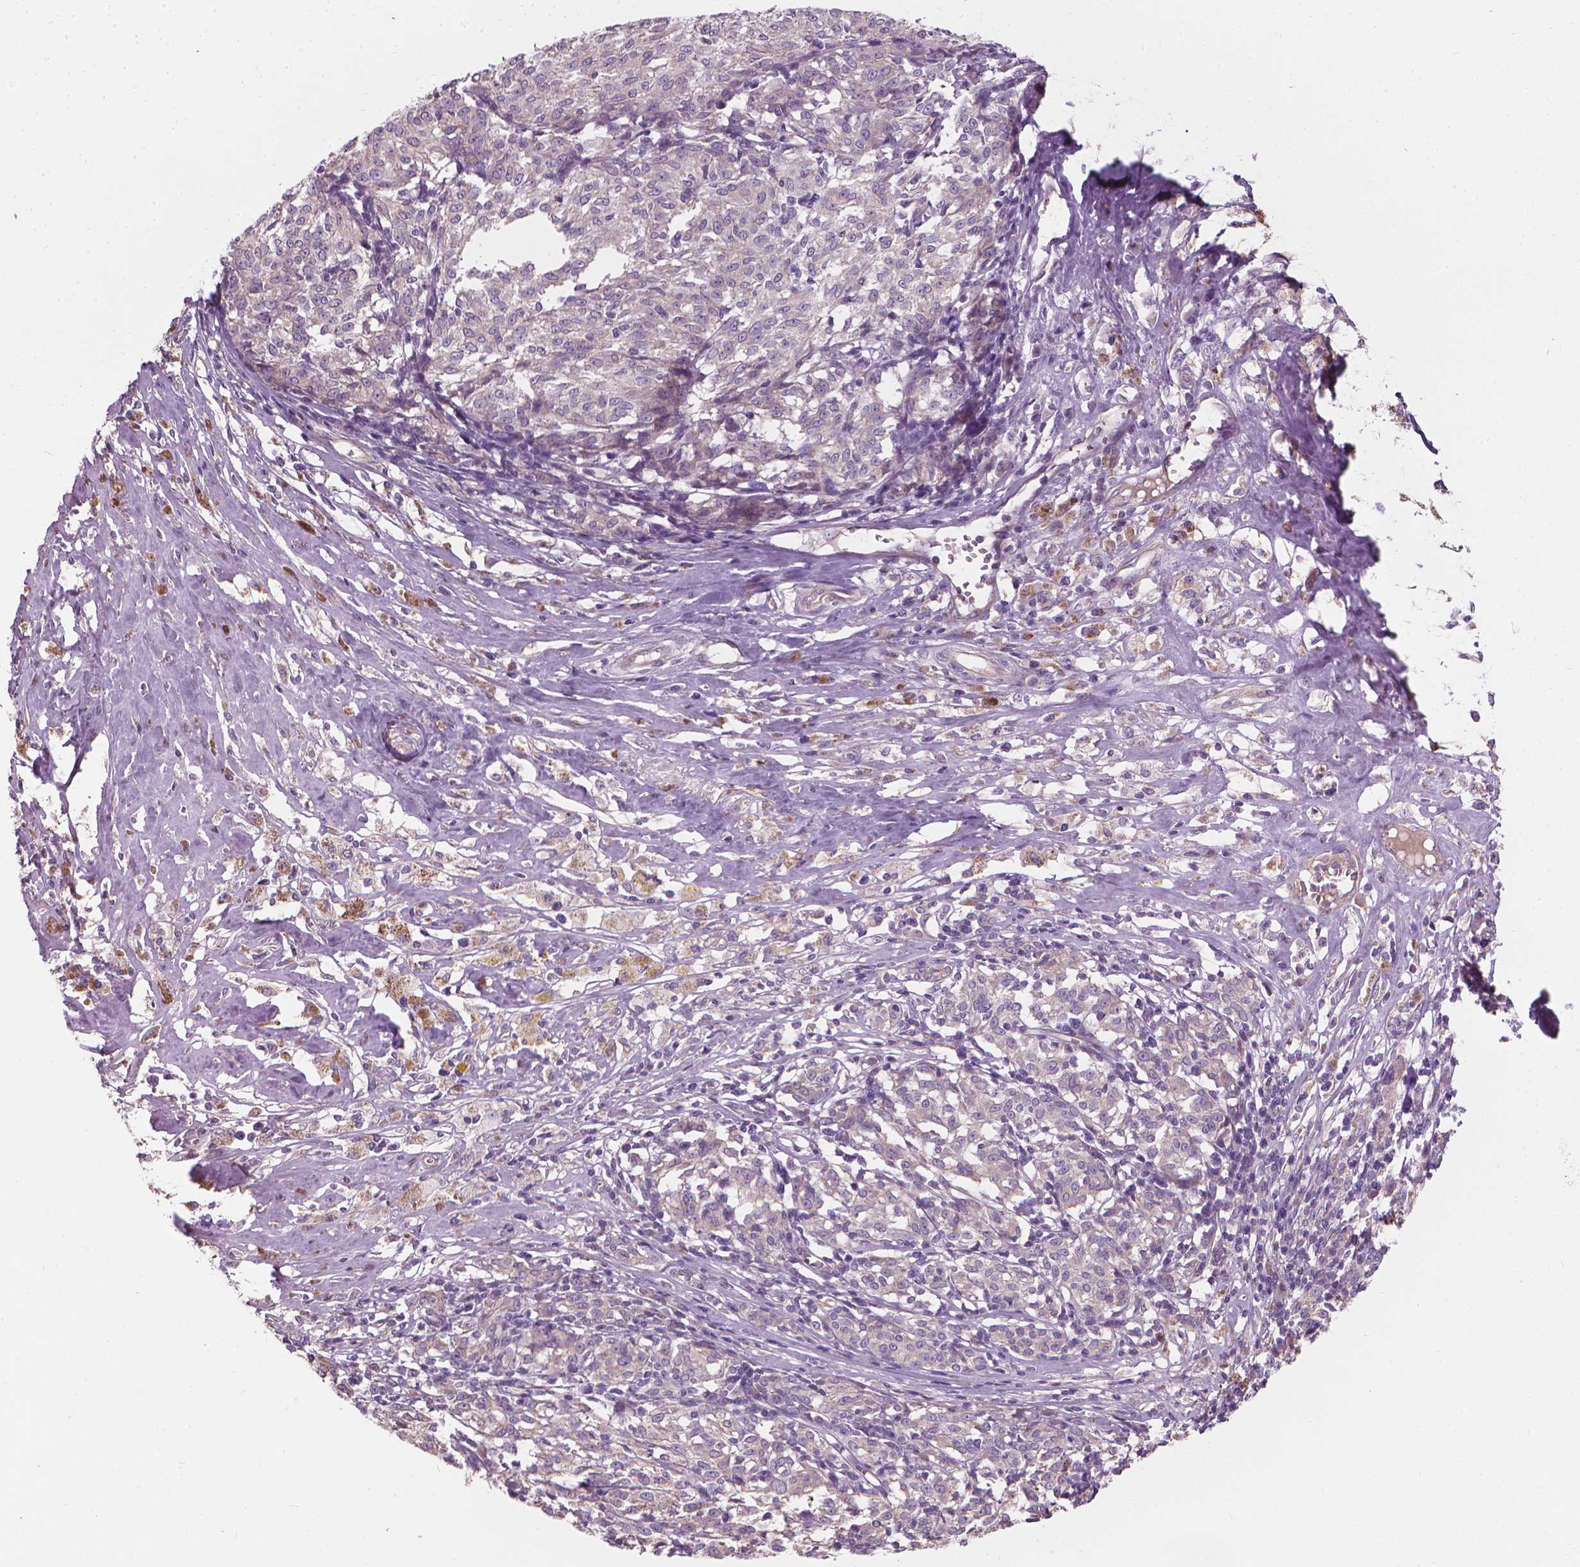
{"staining": {"intensity": "negative", "quantity": "none", "location": "none"}, "tissue": "melanoma", "cell_type": "Tumor cells", "image_type": "cancer", "snomed": [{"axis": "morphology", "description": "Malignant melanoma, NOS"}, {"axis": "topography", "description": "Skin"}], "caption": "DAB (3,3'-diaminobenzidine) immunohistochemical staining of melanoma displays no significant staining in tumor cells.", "gene": "RIIAD1", "patient": {"sex": "female", "age": 72}}